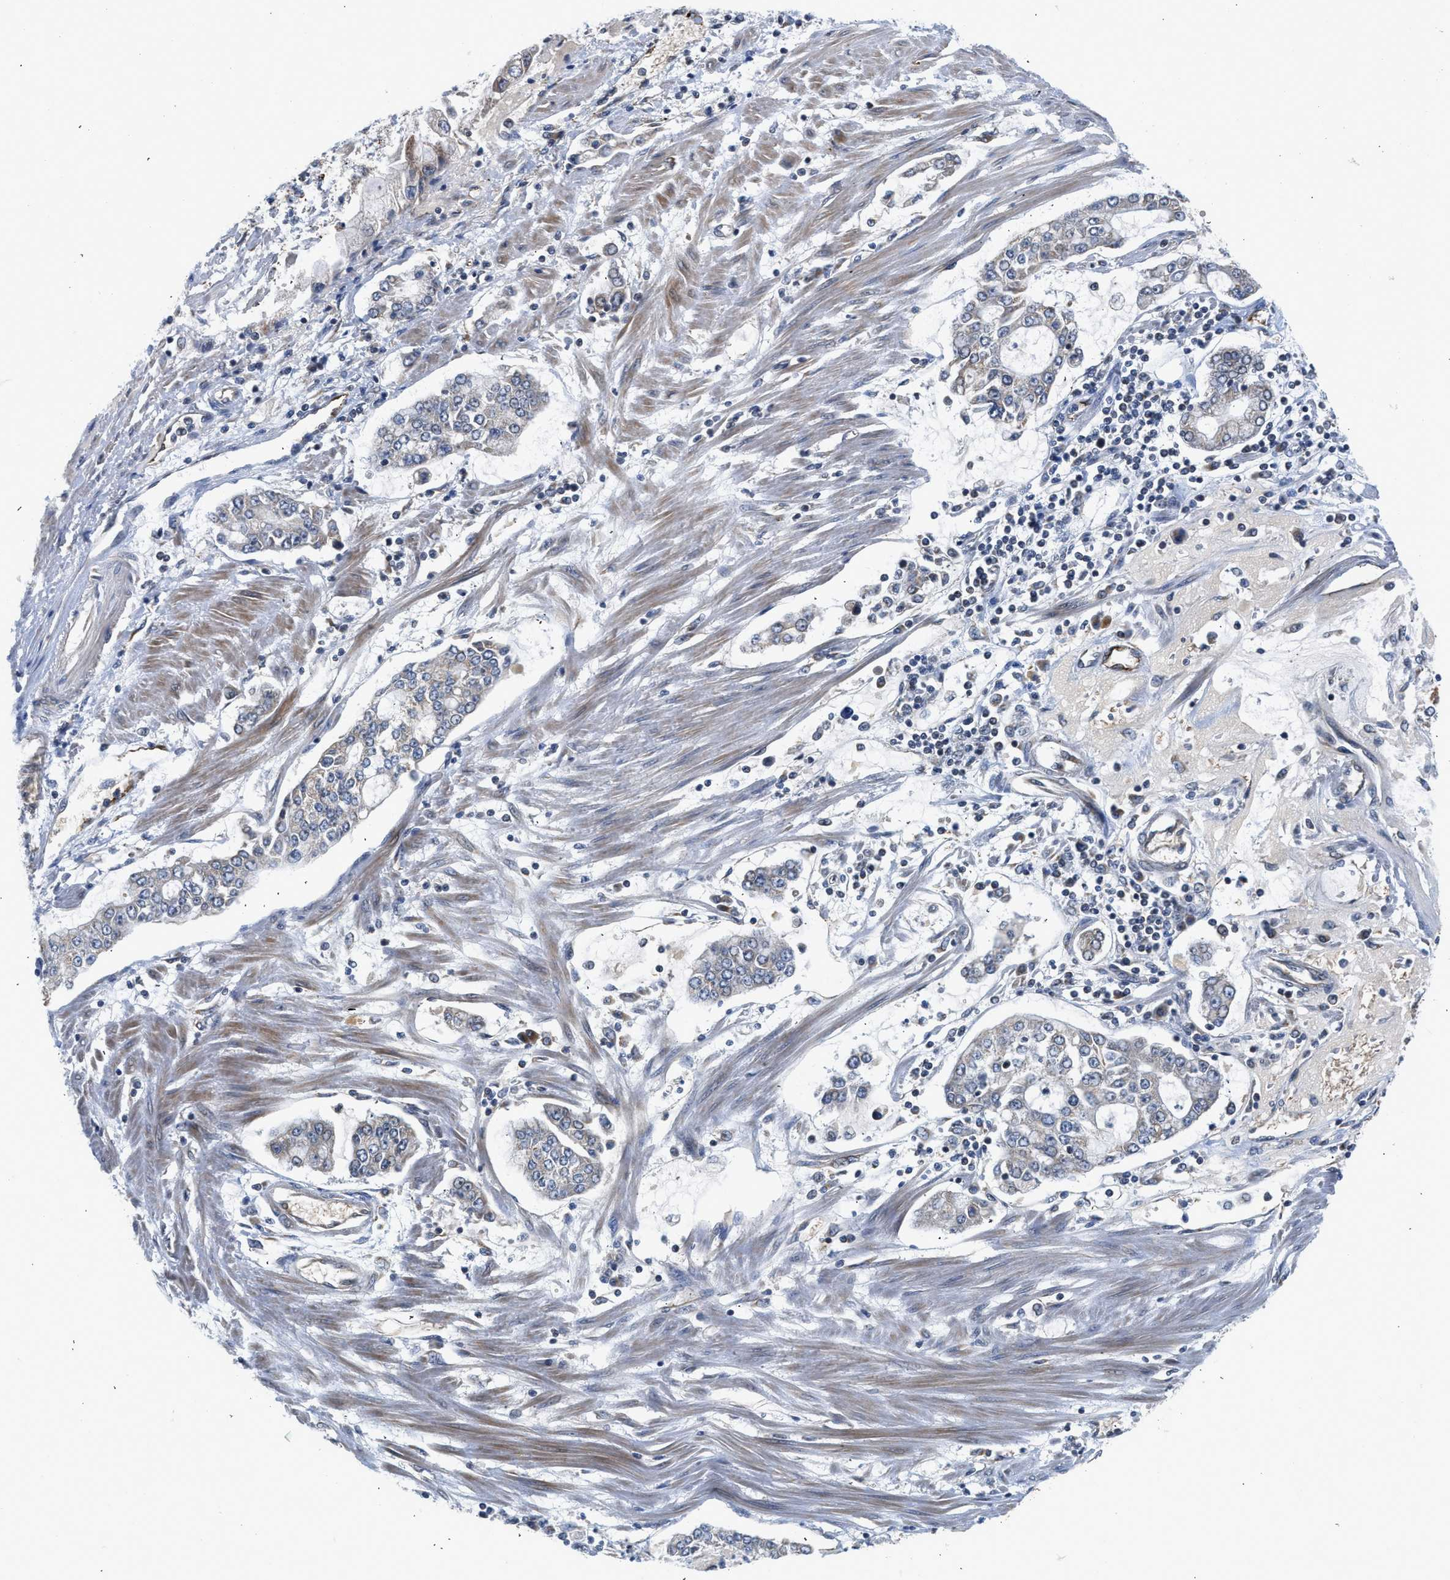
{"staining": {"intensity": "weak", "quantity": "<25%", "location": "cytoplasmic/membranous"}, "tissue": "stomach cancer", "cell_type": "Tumor cells", "image_type": "cancer", "snomed": [{"axis": "morphology", "description": "Adenocarcinoma, NOS"}, {"axis": "topography", "description": "Stomach"}], "caption": "DAB (3,3'-diaminobenzidine) immunohistochemical staining of human stomach cancer (adenocarcinoma) displays no significant positivity in tumor cells. (DAB (3,3'-diaminobenzidine) immunohistochemistry (IHC), high magnification).", "gene": "PIM1", "patient": {"sex": "male", "age": 76}}